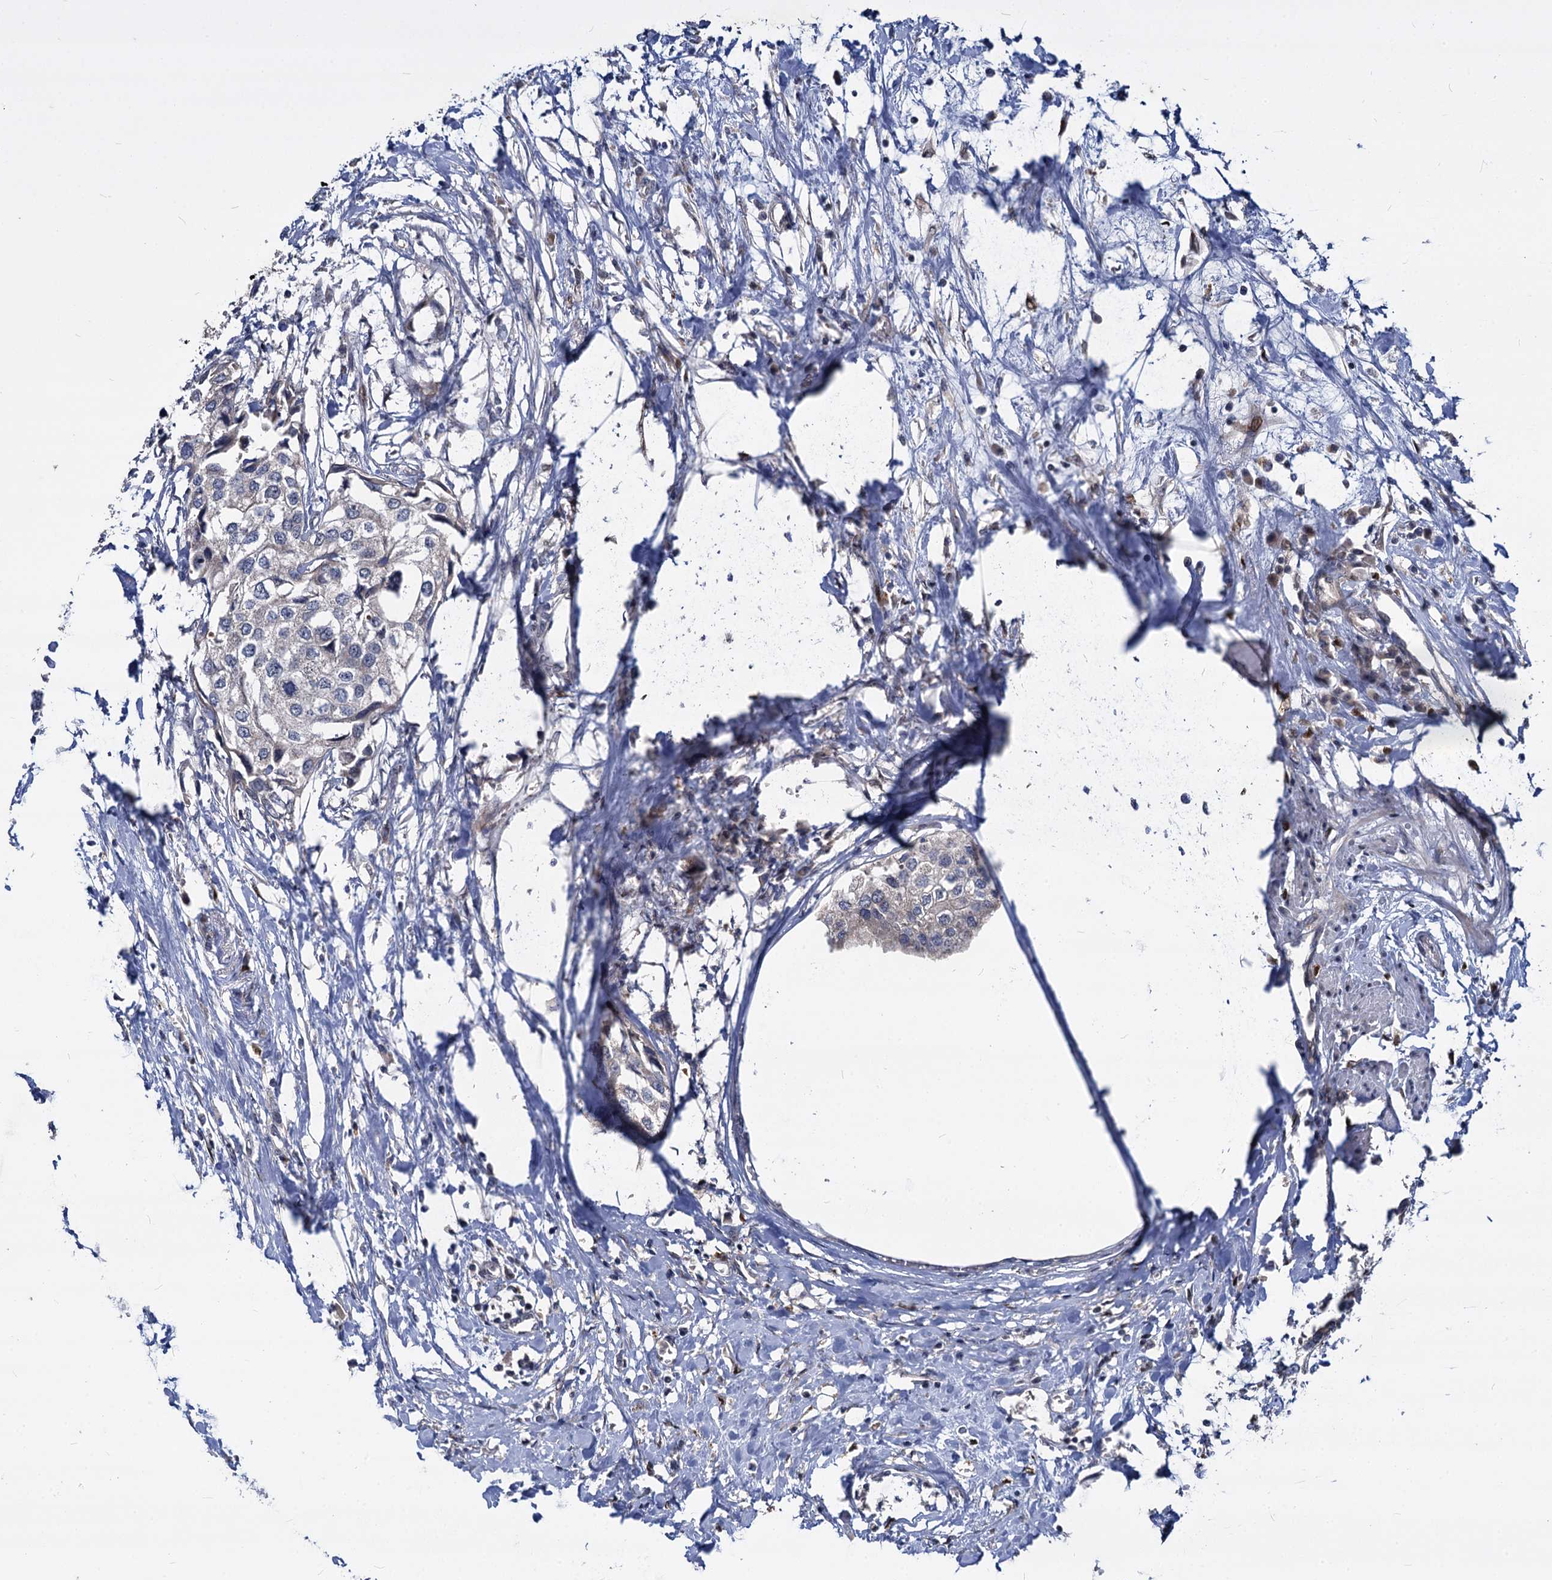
{"staining": {"intensity": "negative", "quantity": "none", "location": "none"}, "tissue": "urothelial cancer", "cell_type": "Tumor cells", "image_type": "cancer", "snomed": [{"axis": "morphology", "description": "Urothelial carcinoma, High grade"}, {"axis": "topography", "description": "Urinary bladder"}], "caption": "Immunohistochemistry of human high-grade urothelial carcinoma reveals no positivity in tumor cells. (DAB immunohistochemistry, high magnification).", "gene": "MAML2", "patient": {"sex": "male", "age": 64}}